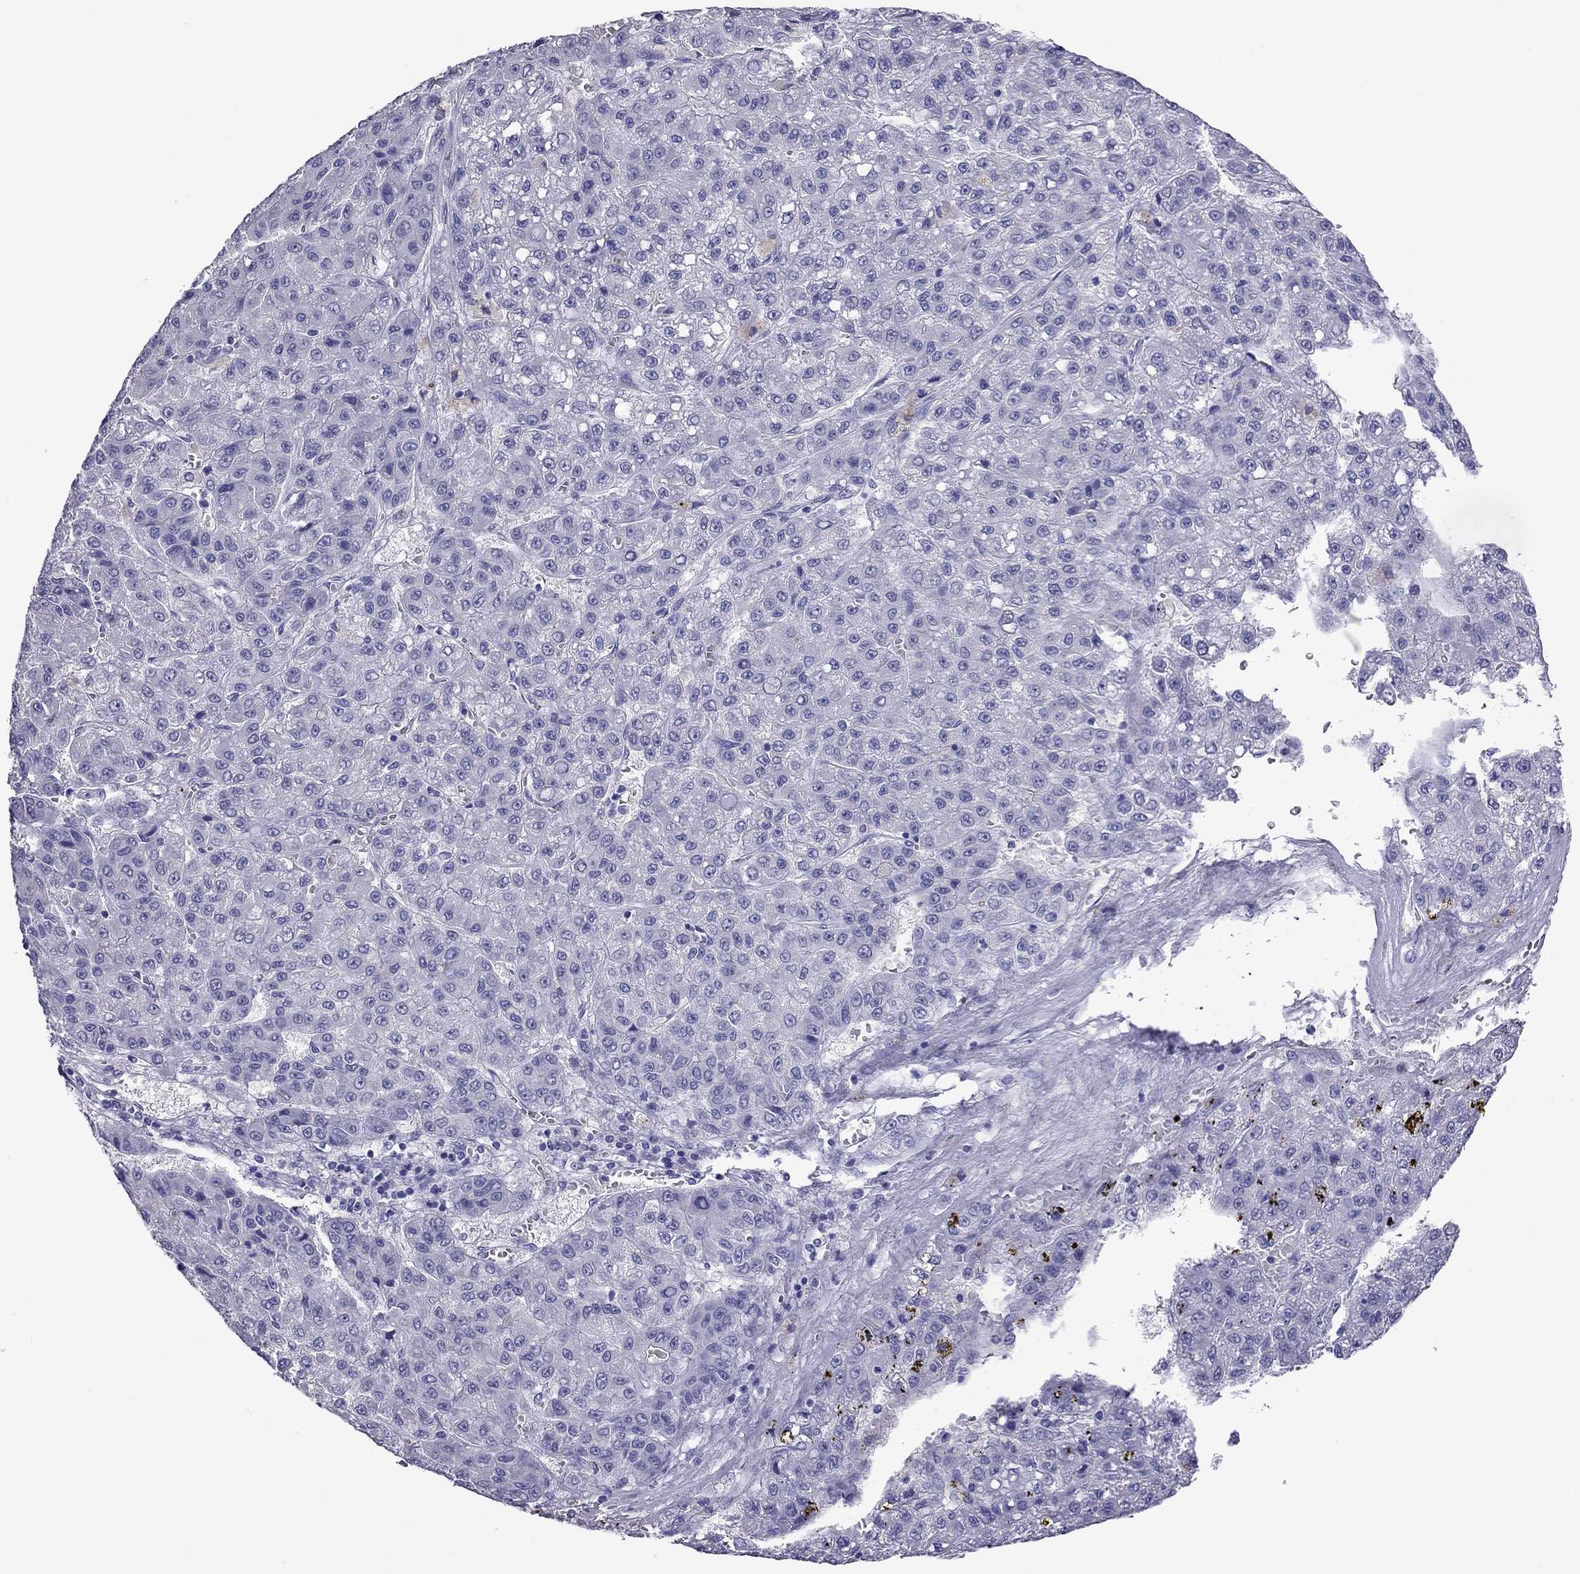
{"staining": {"intensity": "negative", "quantity": "none", "location": "none"}, "tissue": "liver cancer", "cell_type": "Tumor cells", "image_type": "cancer", "snomed": [{"axis": "morphology", "description": "Carcinoma, Hepatocellular, NOS"}, {"axis": "topography", "description": "Liver"}], "caption": "Liver hepatocellular carcinoma stained for a protein using immunohistochemistry (IHC) reveals no expression tumor cells.", "gene": "ODF4", "patient": {"sex": "male", "age": 70}}